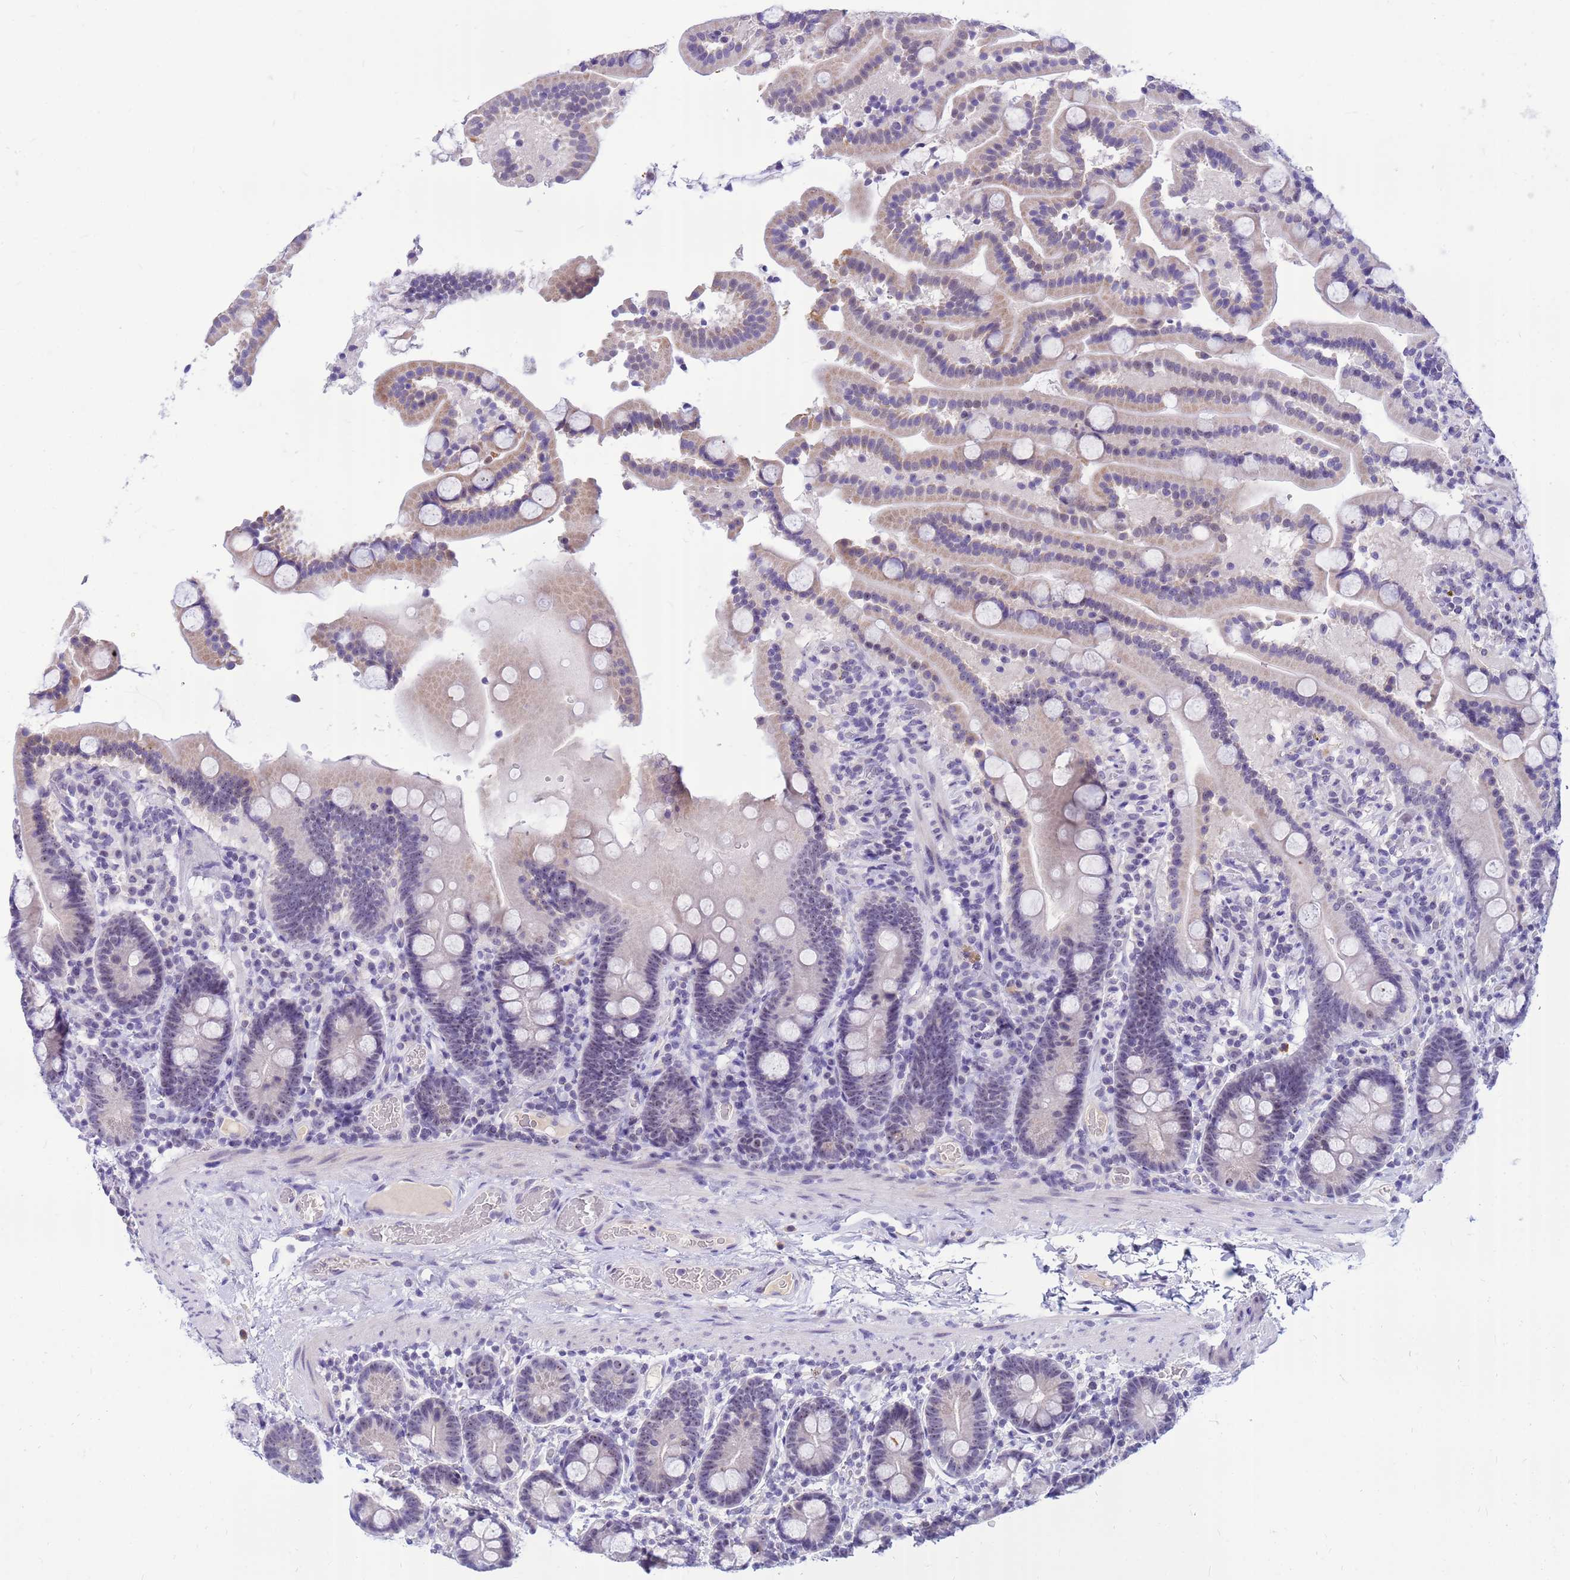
{"staining": {"intensity": "weak", "quantity": "<25%", "location": "cytoplasmic/membranous"}, "tissue": "duodenum", "cell_type": "Glandular cells", "image_type": "normal", "snomed": [{"axis": "morphology", "description": "Normal tissue, NOS"}, {"axis": "topography", "description": "Duodenum"}], "caption": "Immunohistochemistry of normal human duodenum displays no positivity in glandular cells.", "gene": "DMRTC2", "patient": {"sex": "male", "age": 55}}